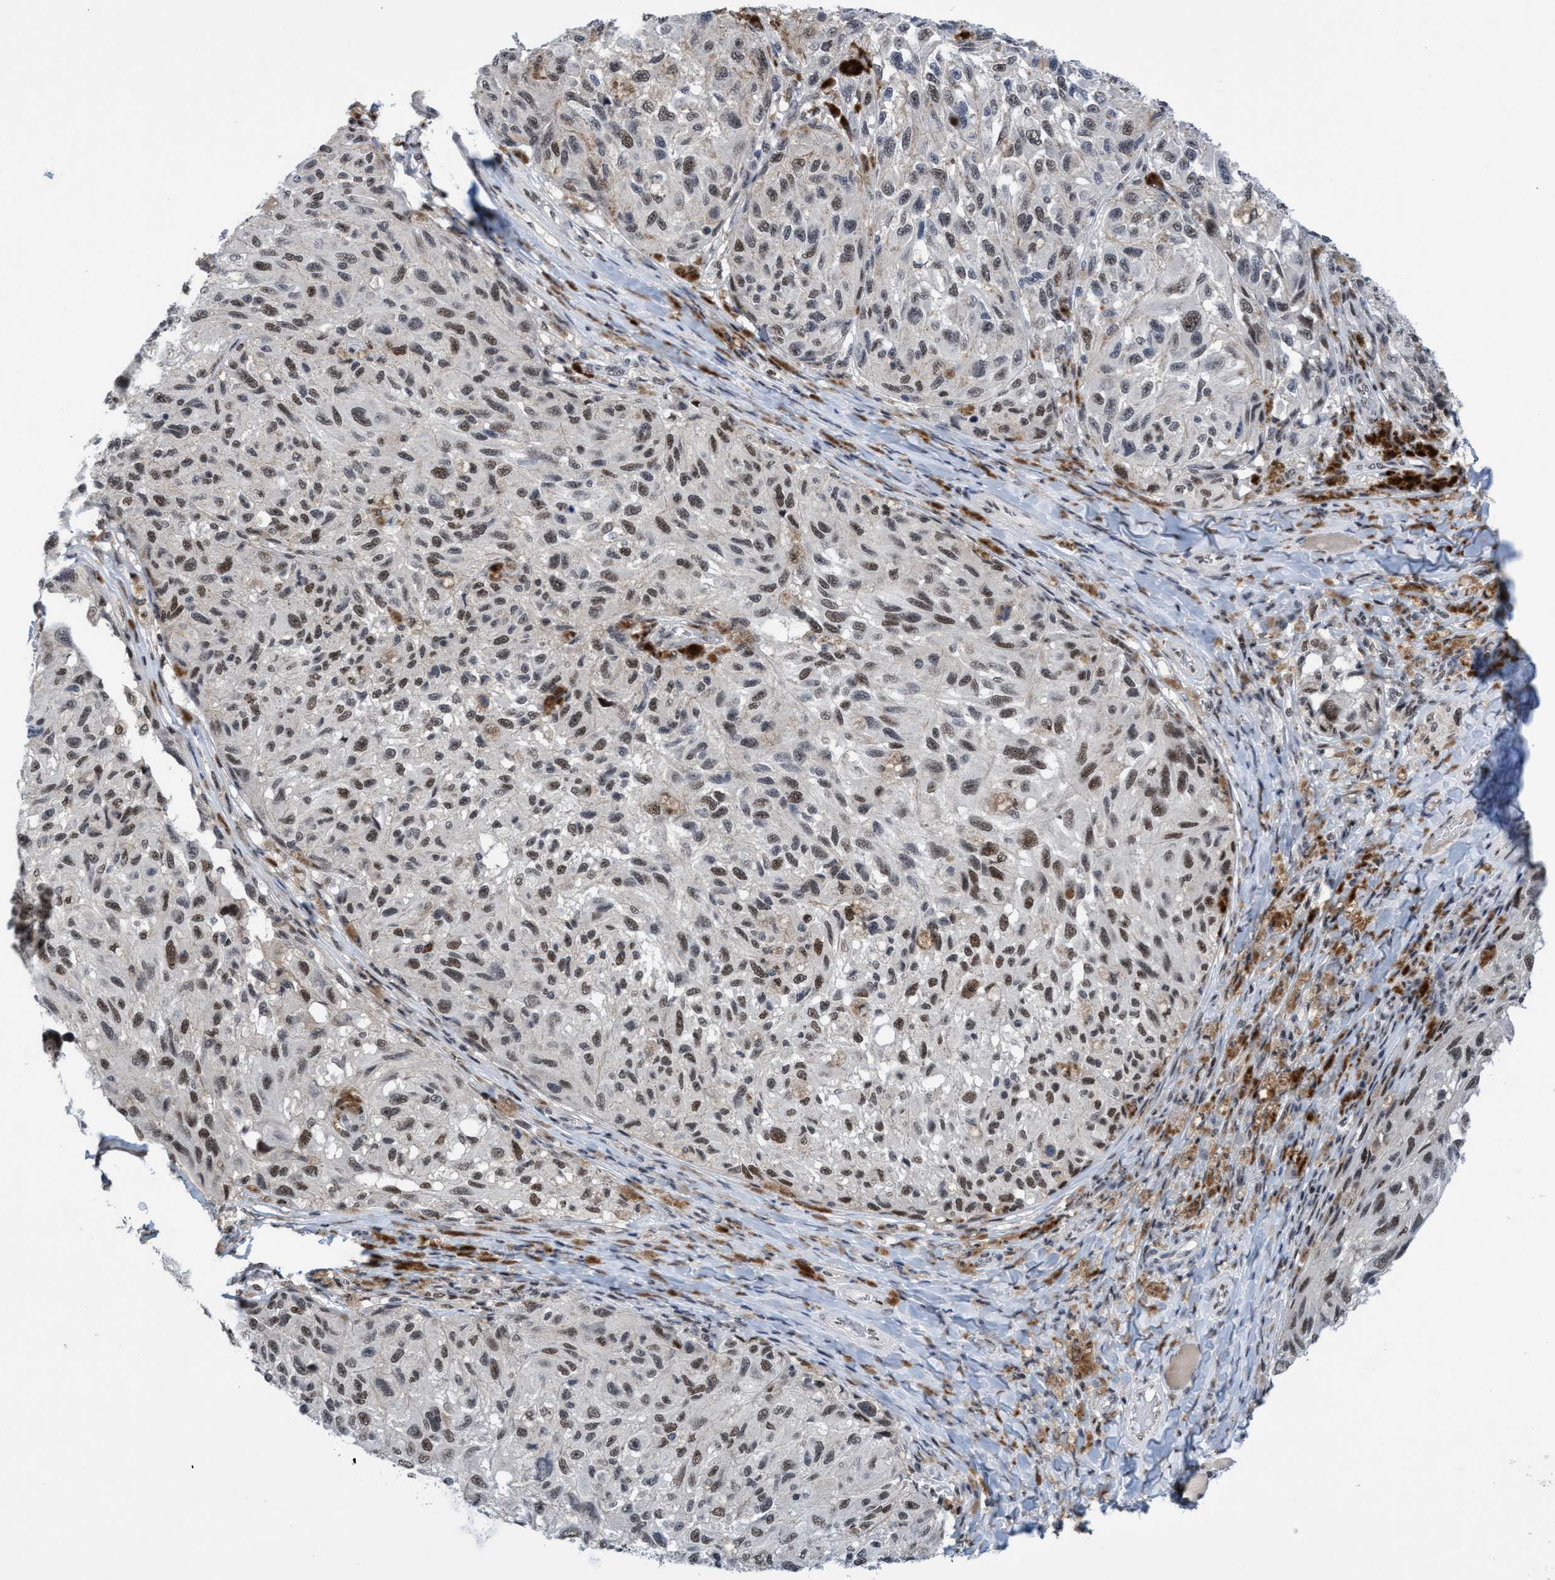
{"staining": {"intensity": "moderate", "quantity": "<25%", "location": "nuclear"}, "tissue": "melanoma", "cell_type": "Tumor cells", "image_type": "cancer", "snomed": [{"axis": "morphology", "description": "Malignant melanoma, NOS"}, {"axis": "topography", "description": "Skin"}], "caption": "Melanoma stained with a brown dye demonstrates moderate nuclear positive expression in about <25% of tumor cells.", "gene": "C9orf78", "patient": {"sex": "female", "age": 73}}